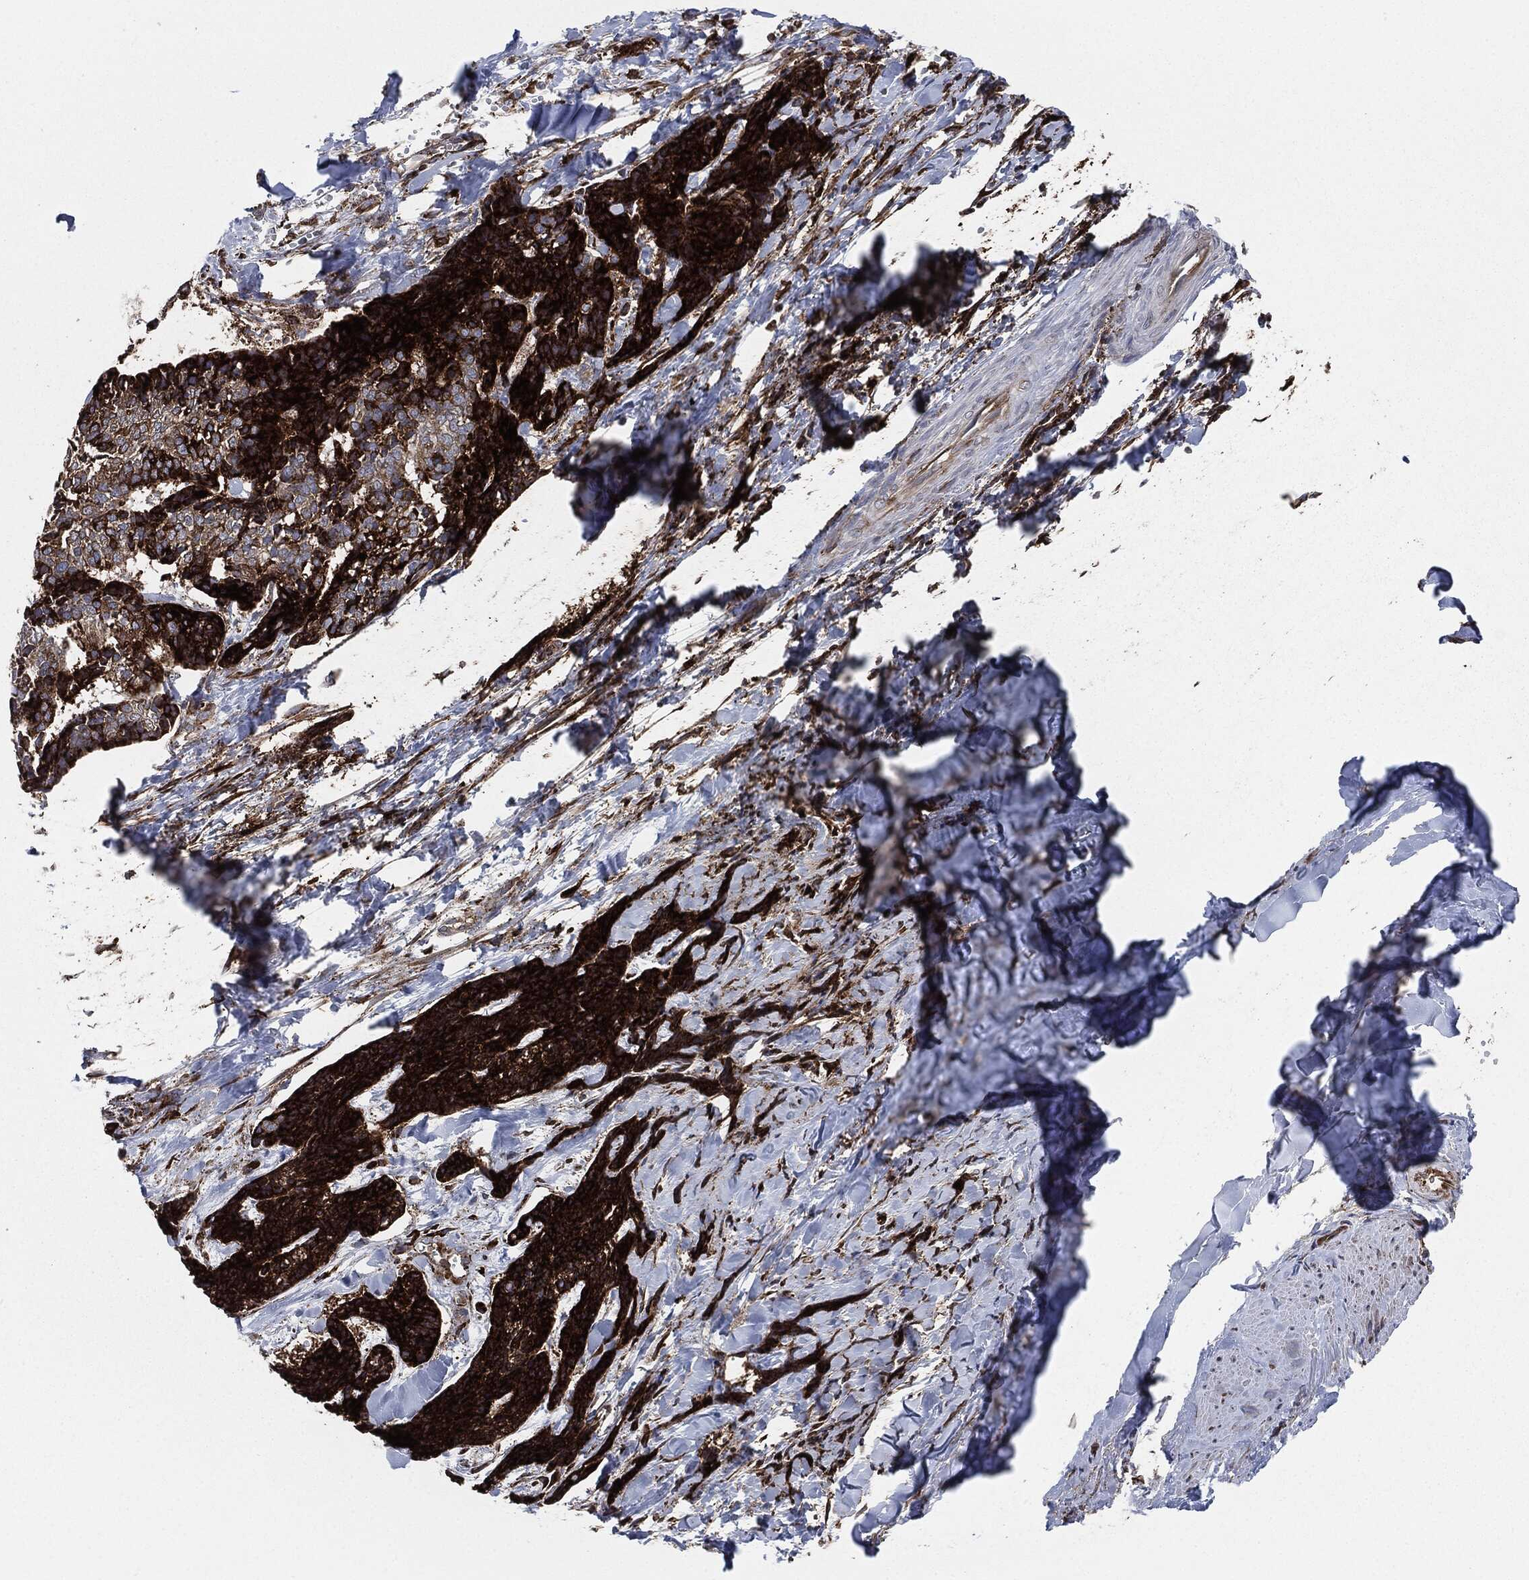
{"staining": {"intensity": "strong", "quantity": ">75%", "location": "cytoplasmic/membranous"}, "tissue": "skin cancer", "cell_type": "Tumor cells", "image_type": "cancer", "snomed": [{"axis": "morphology", "description": "Basal cell carcinoma"}, {"axis": "topography", "description": "Skin"}], "caption": "Immunohistochemical staining of skin cancer (basal cell carcinoma) reveals high levels of strong cytoplasmic/membranous expression in approximately >75% of tumor cells.", "gene": "CALR", "patient": {"sex": "male", "age": 86}}